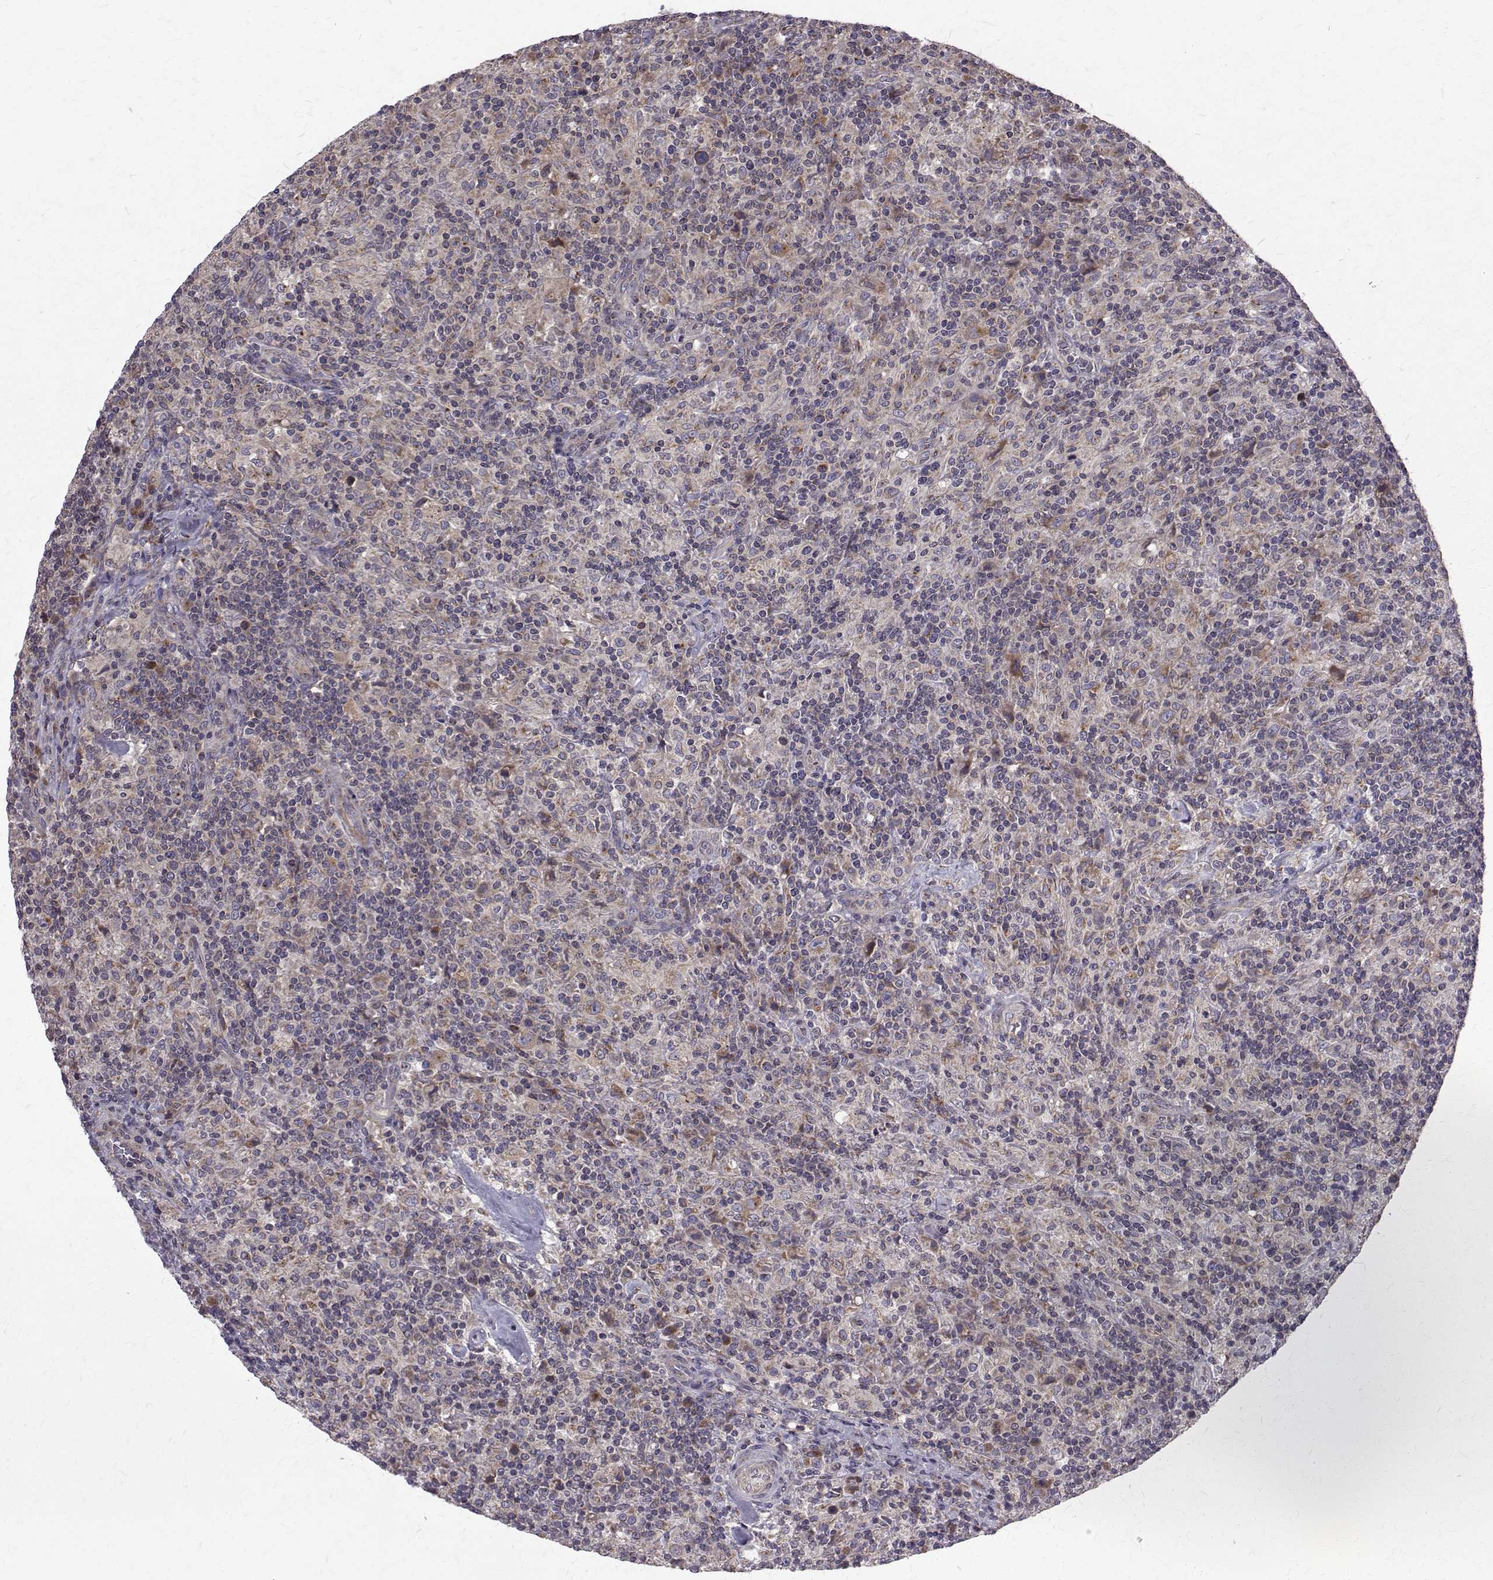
{"staining": {"intensity": "moderate", "quantity": "25%-75%", "location": "cytoplasmic/membranous"}, "tissue": "lymphoma", "cell_type": "Tumor cells", "image_type": "cancer", "snomed": [{"axis": "morphology", "description": "Hodgkin's disease, NOS"}, {"axis": "topography", "description": "Lymph node"}], "caption": "The micrograph reveals staining of Hodgkin's disease, revealing moderate cytoplasmic/membranous protein positivity (brown color) within tumor cells.", "gene": "ARFGAP1", "patient": {"sex": "male", "age": 70}}